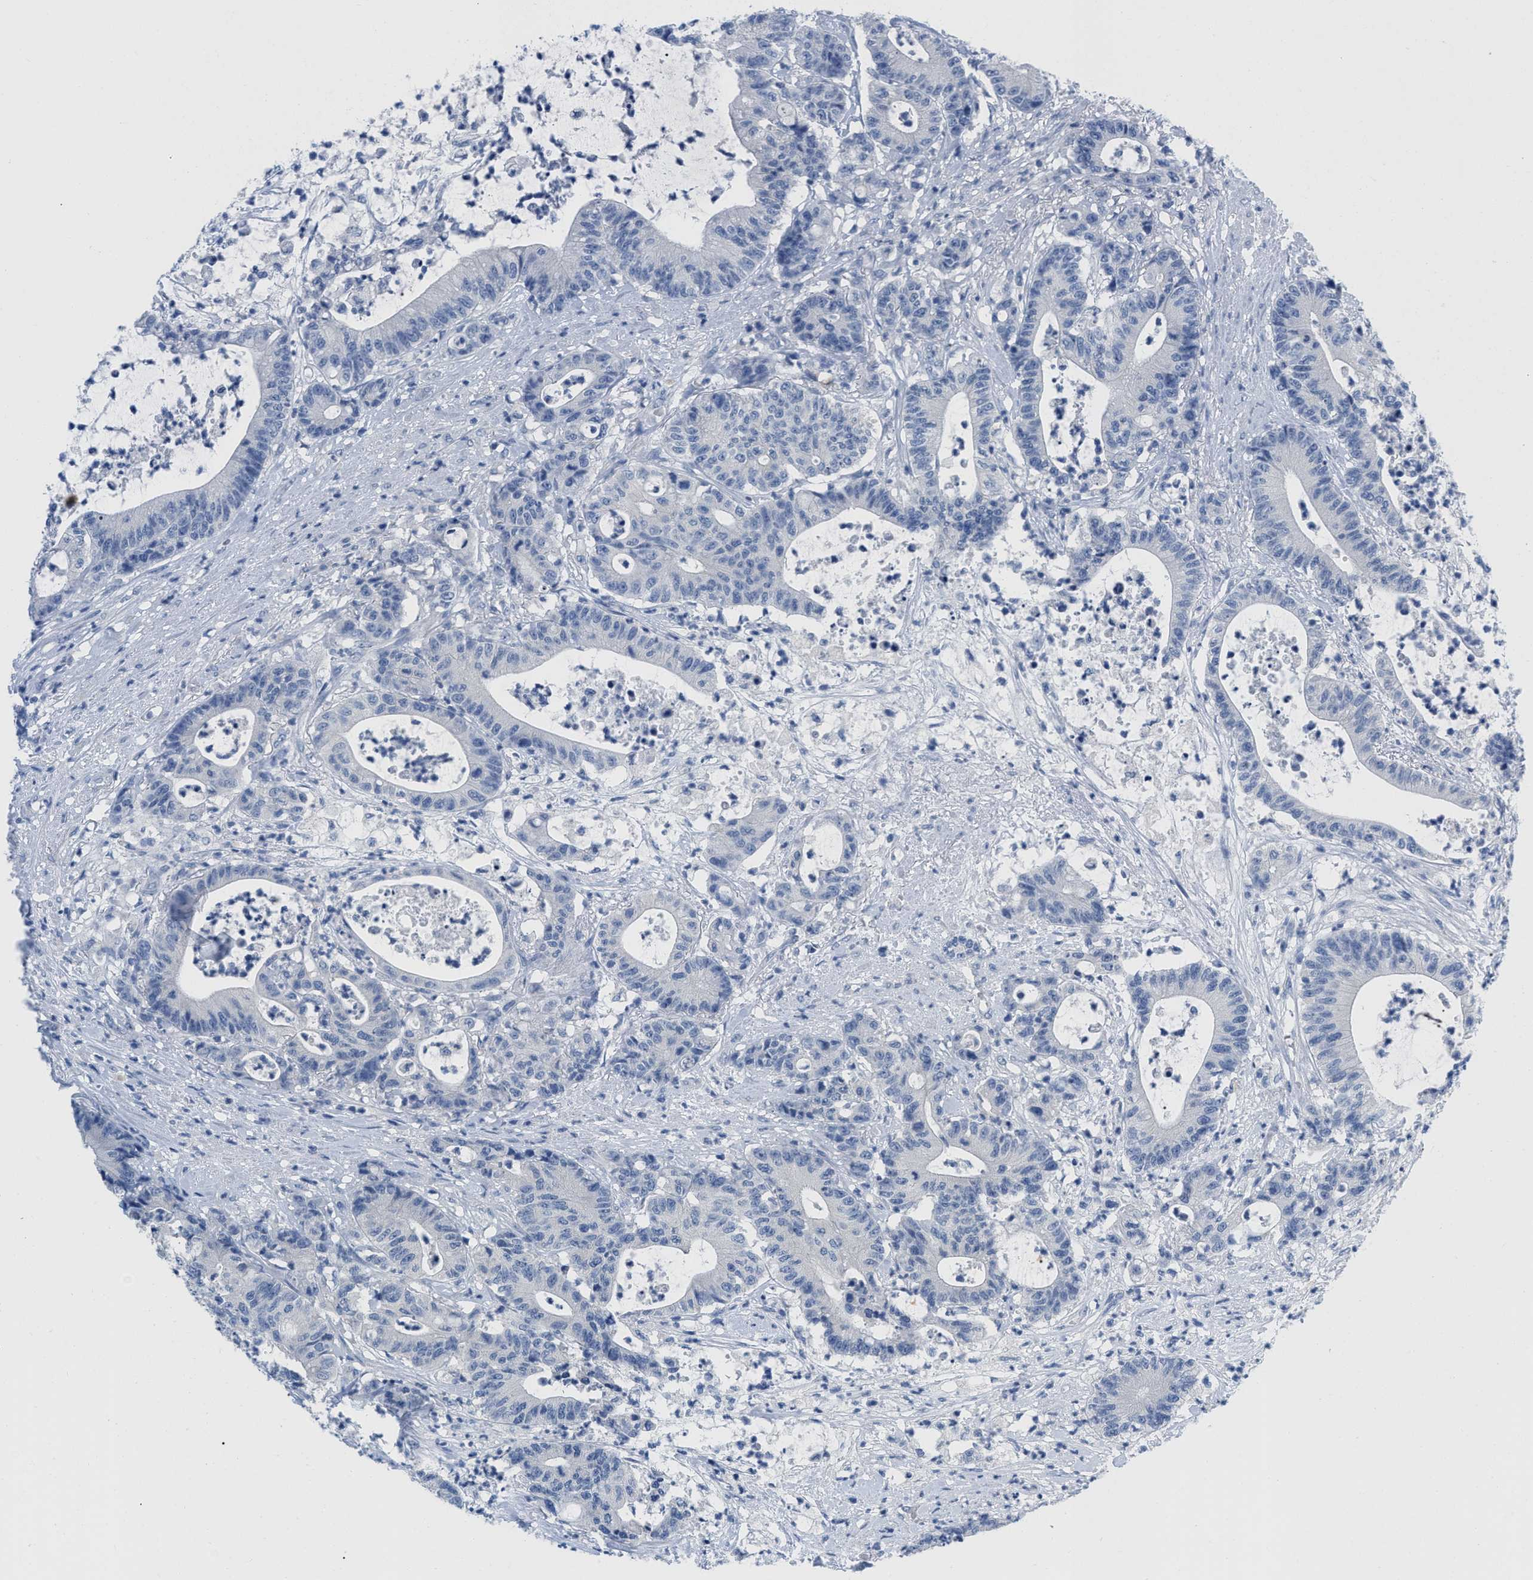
{"staining": {"intensity": "negative", "quantity": "none", "location": "none"}, "tissue": "colorectal cancer", "cell_type": "Tumor cells", "image_type": "cancer", "snomed": [{"axis": "morphology", "description": "Adenocarcinoma, NOS"}, {"axis": "topography", "description": "Colon"}], "caption": "Tumor cells show no significant protein staining in colorectal adenocarcinoma. The staining is performed using DAB brown chromogen with nuclei counter-stained in using hematoxylin.", "gene": "PYY", "patient": {"sex": "female", "age": 84}}